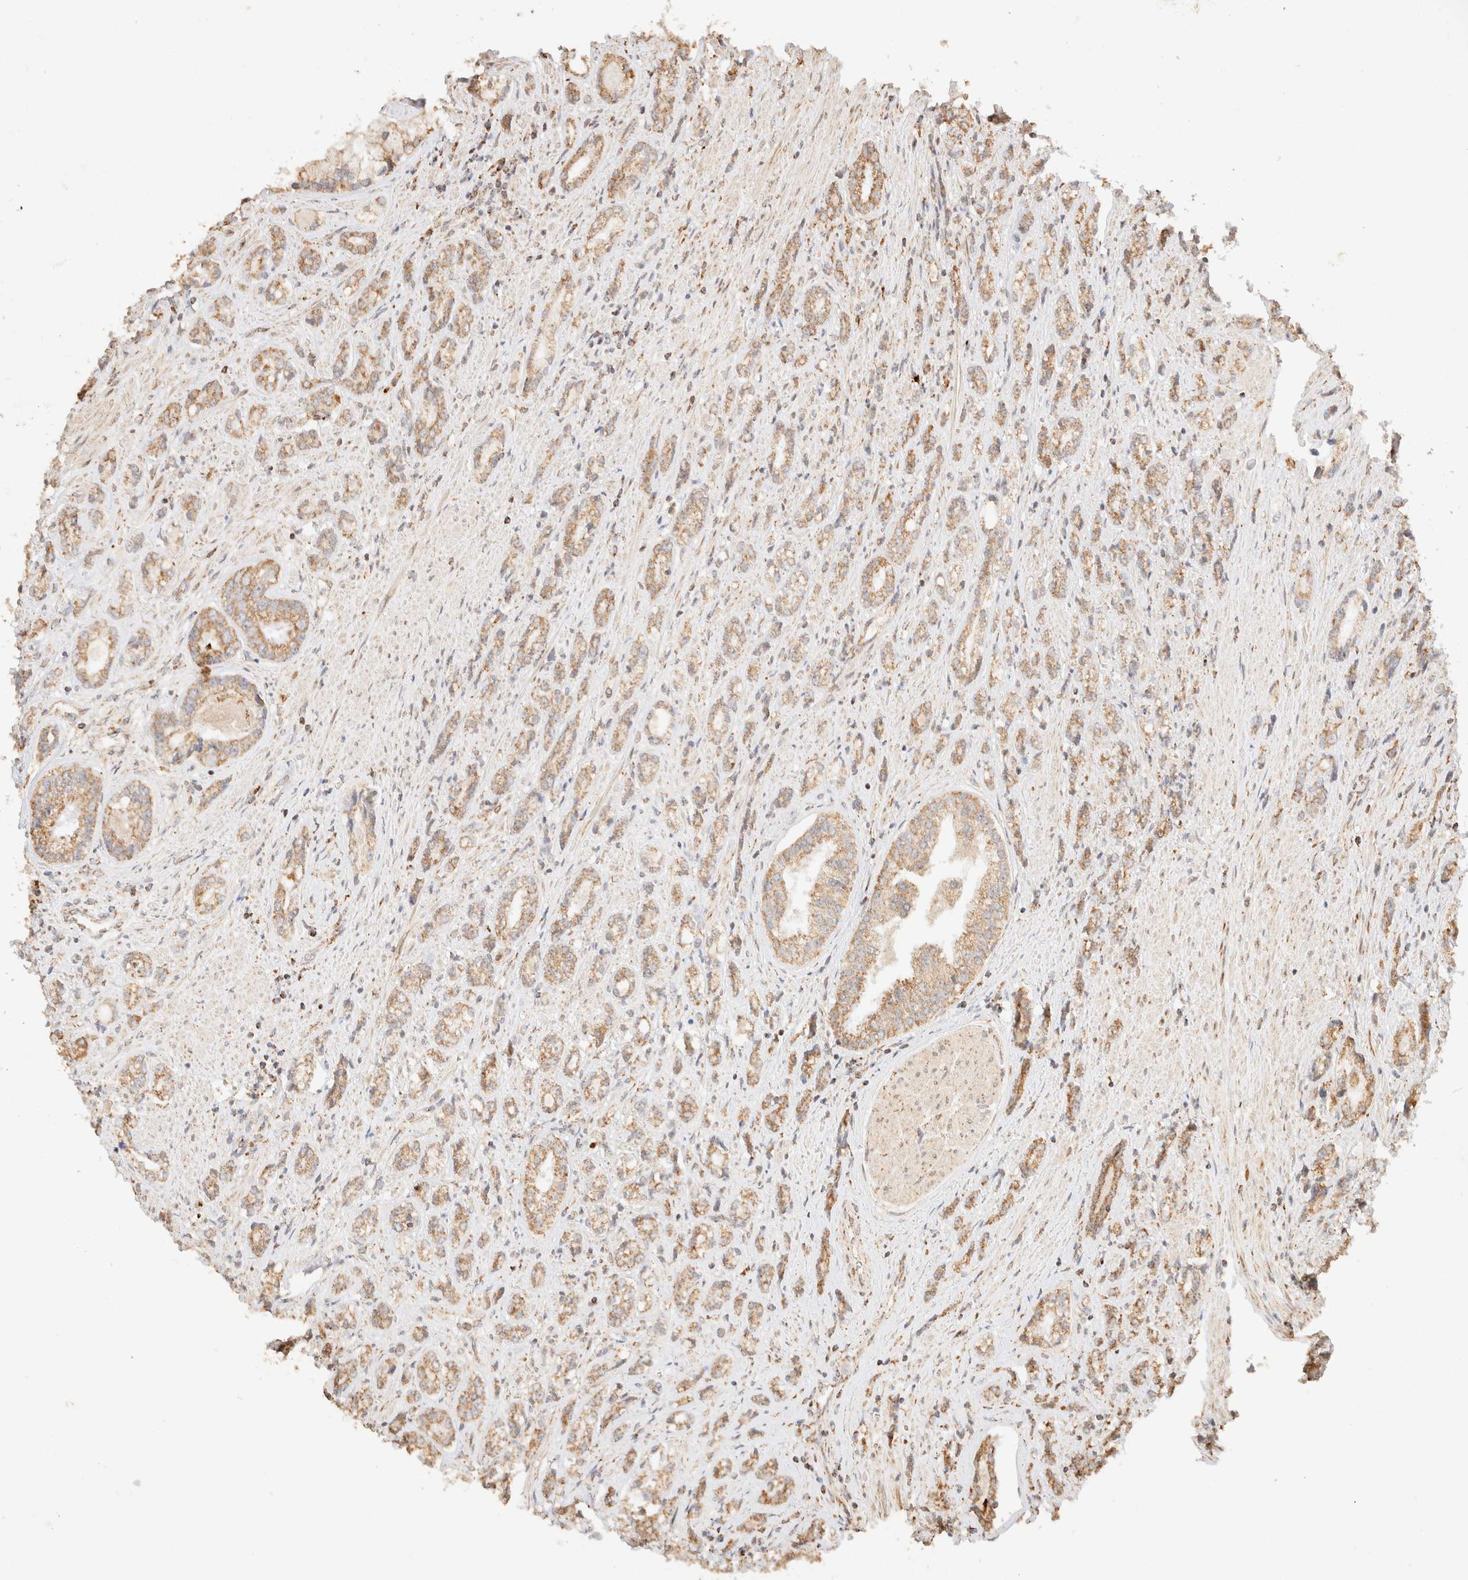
{"staining": {"intensity": "weak", "quantity": ">75%", "location": "cytoplasmic/membranous"}, "tissue": "prostate cancer", "cell_type": "Tumor cells", "image_type": "cancer", "snomed": [{"axis": "morphology", "description": "Adenocarcinoma, High grade"}, {"axis": "topography", "description": "Prostate"}], "caption": "Immunohistochemical staining of prostate cancer shows low levels of weak cytoplasmic/membranous protein expression in about >75% of tumor cells.", "gene": "TACO1", "patient": {"sex": "male", "age": 61}}